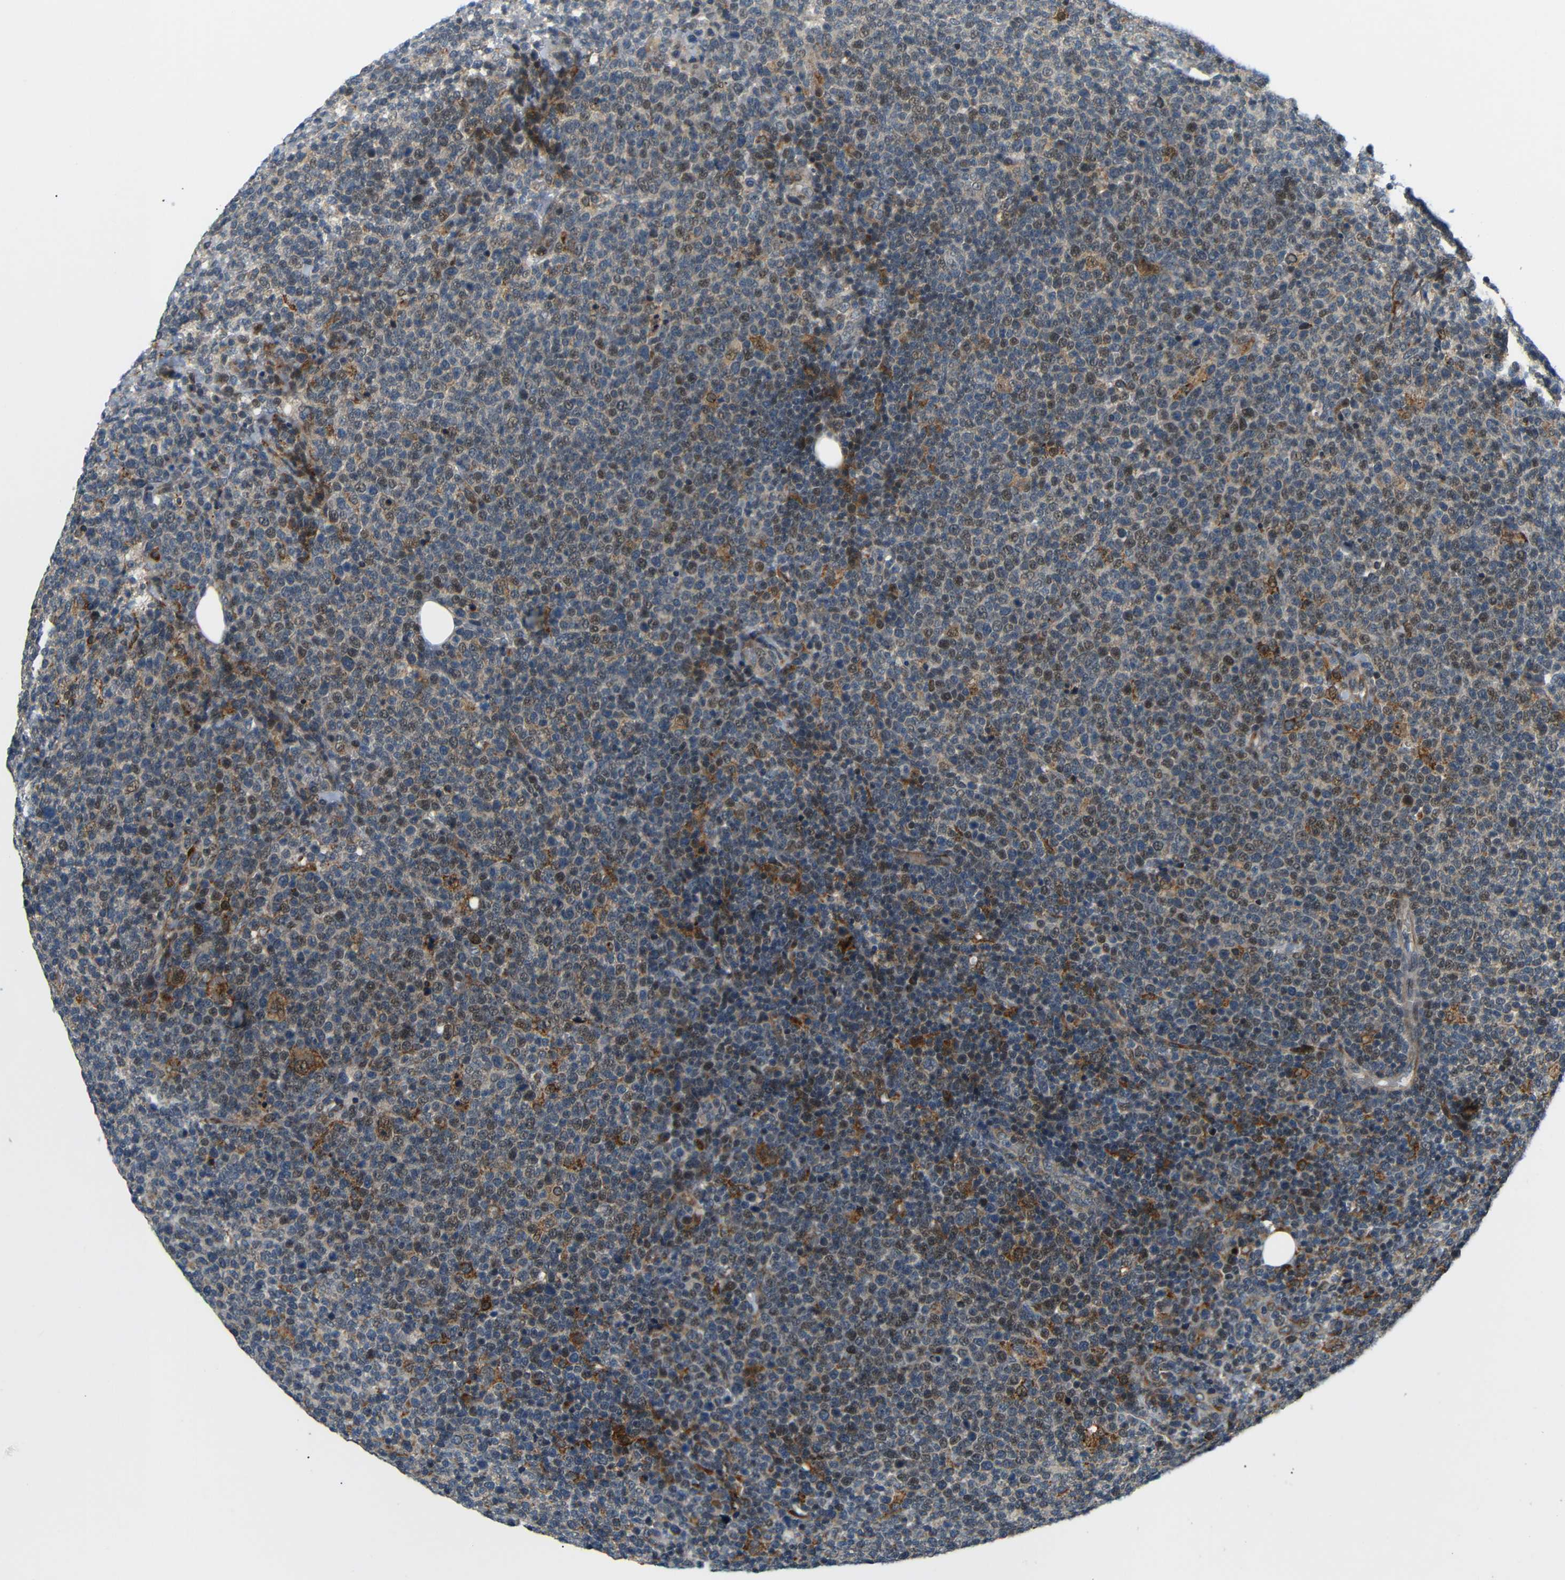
{"staining": {"intensity": "weak", "quantity": "25%-75%", "location": "nuclear"}, "tissue": "lymphoma", "cell_type": "Tumor cells", "image_type": "cancer", "snomed": [{"axis": "morphology", "description": "Malignant lymphoma, non-Hodgkin's type, High grade"}, {"axis": "topography", "description": "Lymph node"}], "caption": "A brown stain labels weak nuclear expression of a protein in human malignant lymphoma, non-Hodgkin's type (high-grade) tumor cells.", "gene": "SYDE1", "patient": {"sex": "male", "age": 61}}